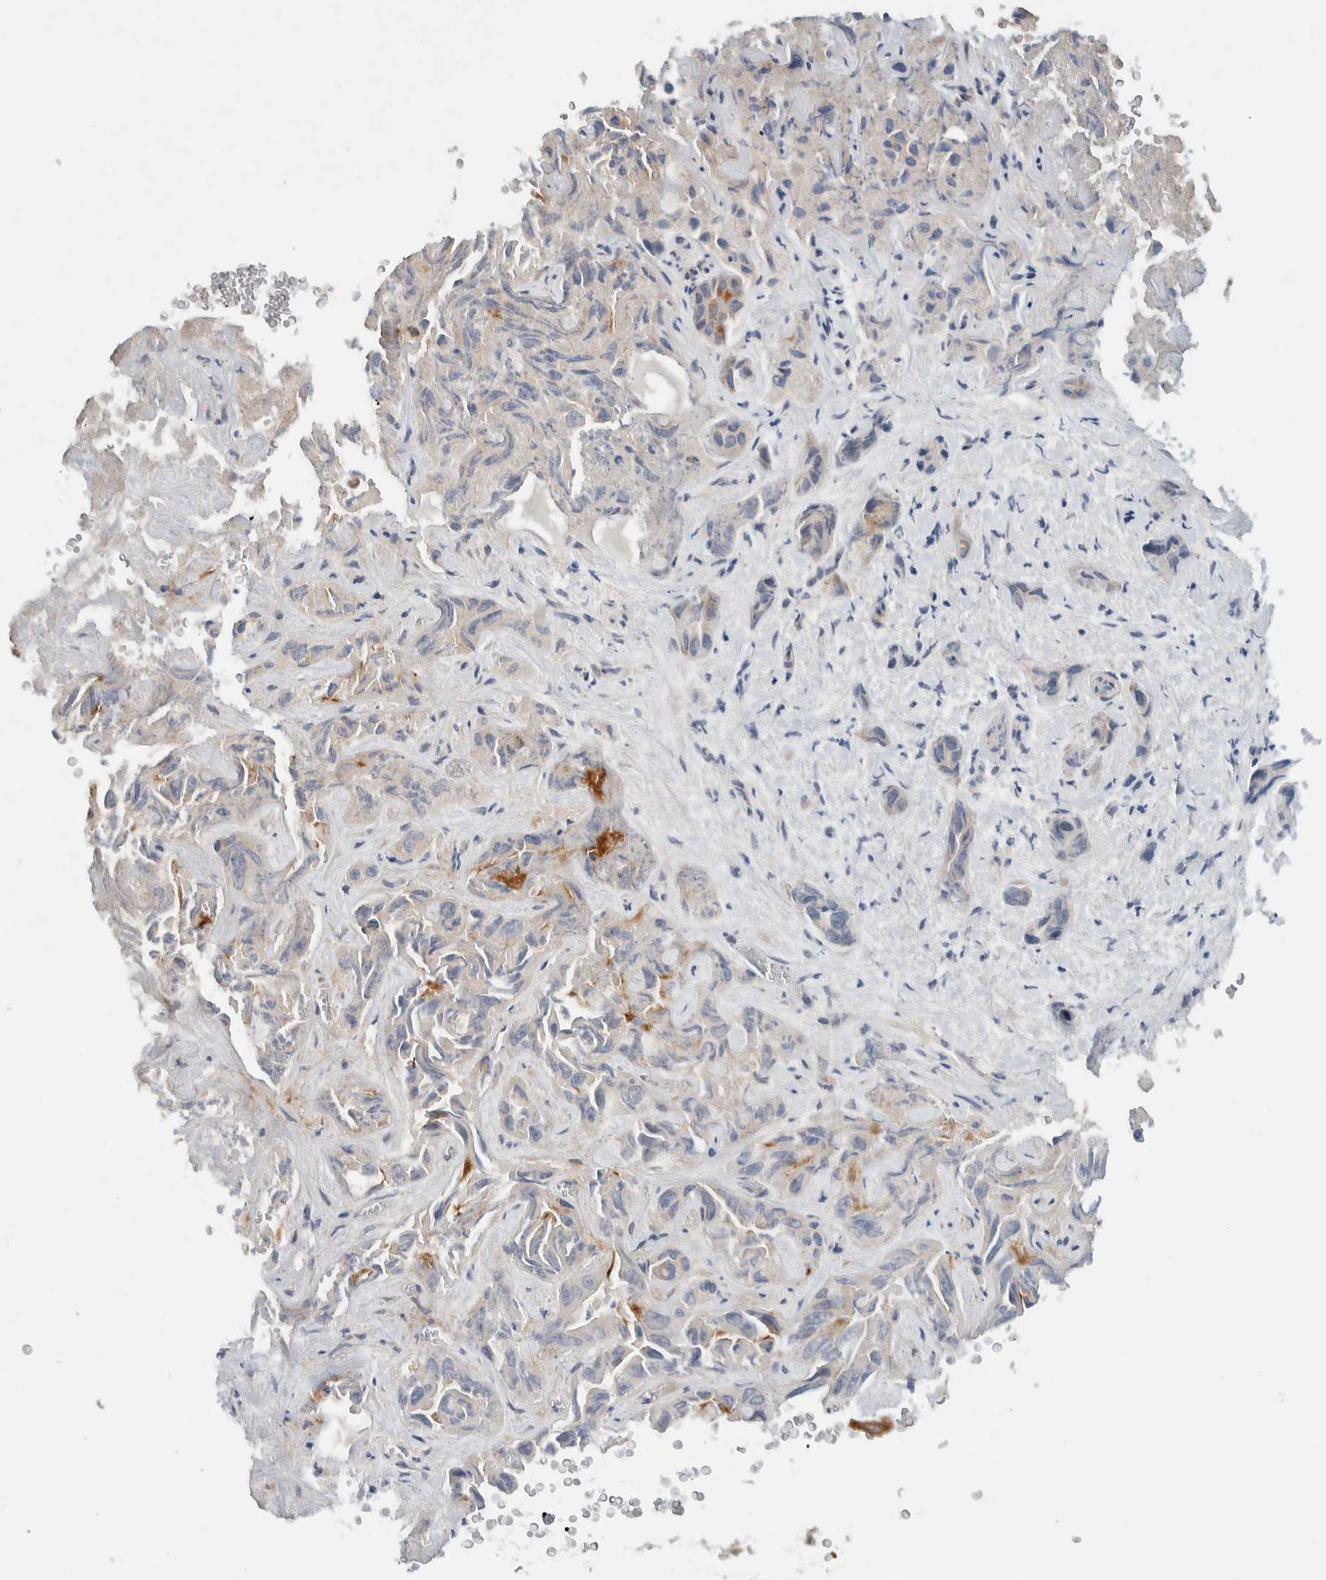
{"staining": {"intensity": "weak", "quantity": "<25%", "location": "cytoplasmic/membranous"}, "tissue": "liver cancer", "cell_type": "Tumor cells", "image_type": "cancer", "snomed": [{"axis": "morphology", "description": "Cholangiocarcinoma"}, {"axis": "topography", "description": "Liver"}], "caption": "DAB (3,3'-diaminobenzidine) immunohistochemical staining of liver cancer exhibits no significant positivity in tumor cells.", "gene": "KLHL6", "patient": {"sex": "female", "age": 52}}